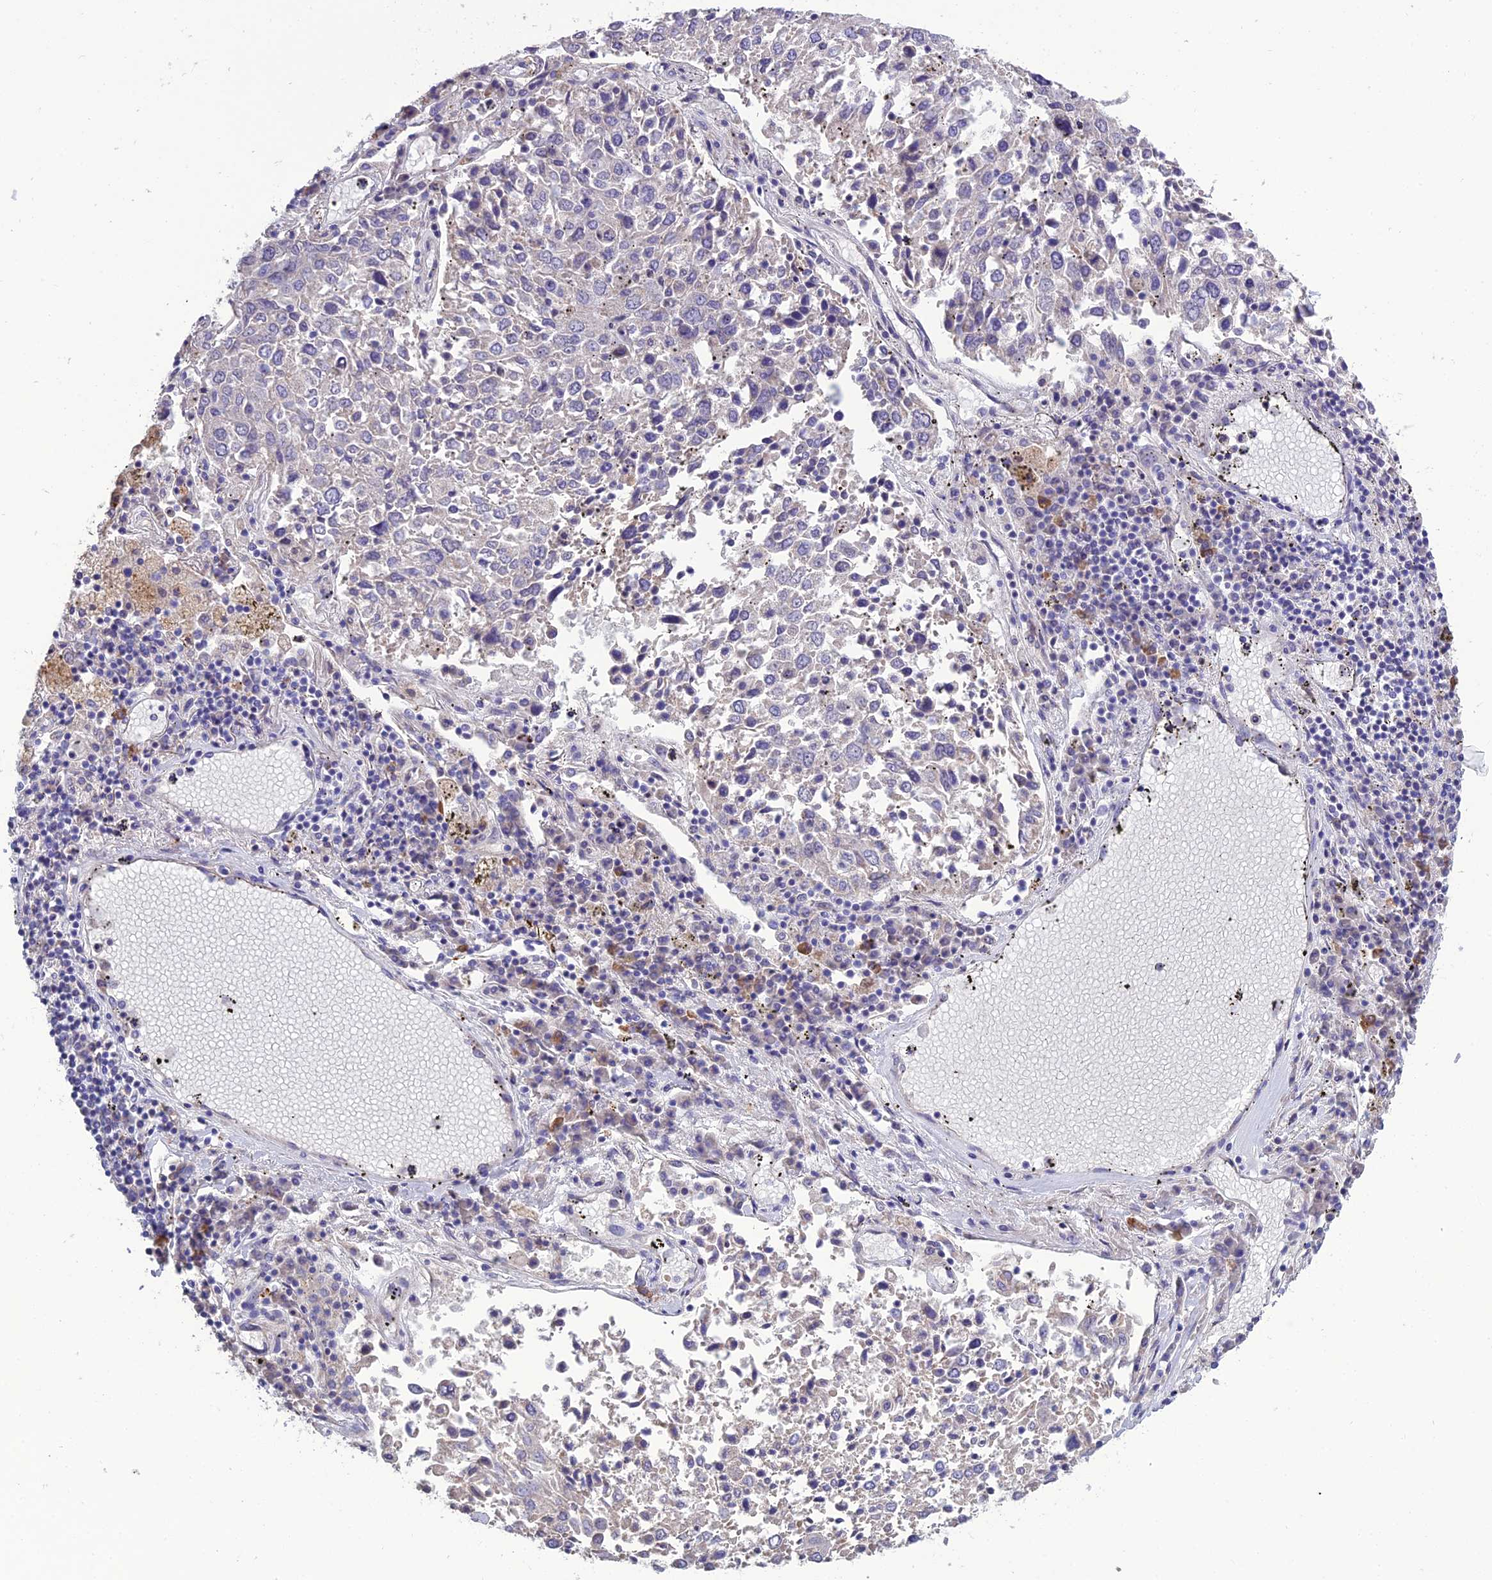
{"staining": {"intensity": "negative", "quantity": "none", "location": "none"}, "tissue": "lung cancer", "cell_type": "Tumor cells", "image_type": "cancer", "snomed": [{"axis": "morphology", "description": "Squamous cell carcinoma, NOS"}, {"axis": "topography", "description": "Lung"}], "caption": "Tumor cells show no significant protein positivity in lung cancer (squamous cell carcinoma). Brightfield microscopy of IHC stained with DAB (brown) and hematoxylin (blue), captured at high magnification.", "gene": "BHMT2", "patient": {"sex": "male", "age": 65}}